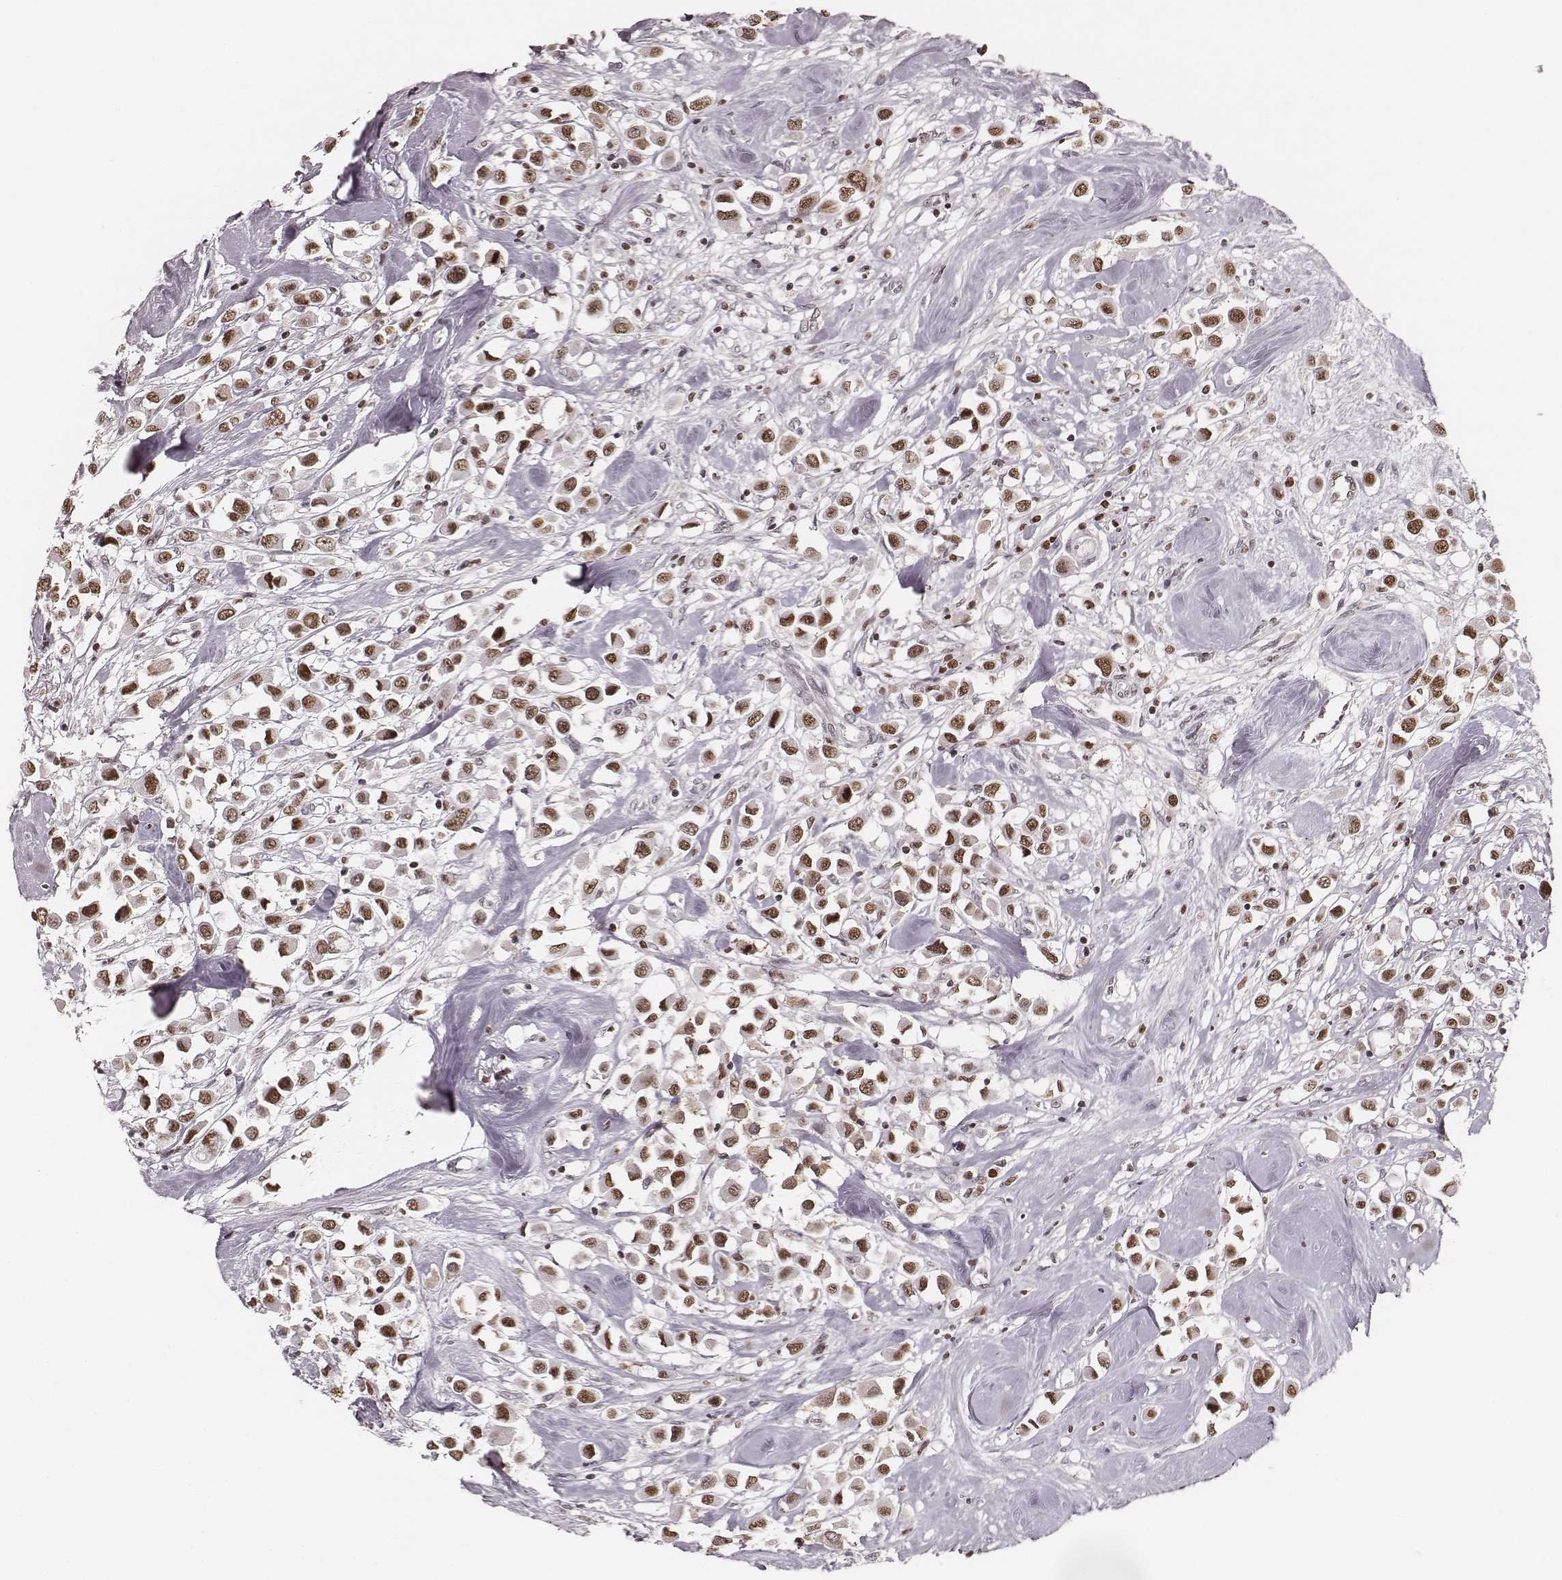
{"staining": {"intensity": "moderate", "quantity": ">75%", "location": "nuclear"}, "tissue": "breast cancer", "cell_type": "Tumor cells", "image_type": "cancer", "snomed": [{"axis": "morphology", "description": "Duct carcinoma"}, {"axis": "topography", "description": "Breast"}], "caption": "Human breast cancer stained with a brown dye reveals moderate nuclear positive positivity in approximately >75% of tumor cells.", "gene": "PARP1", "patient": {"sex": "female", "age": 61}}